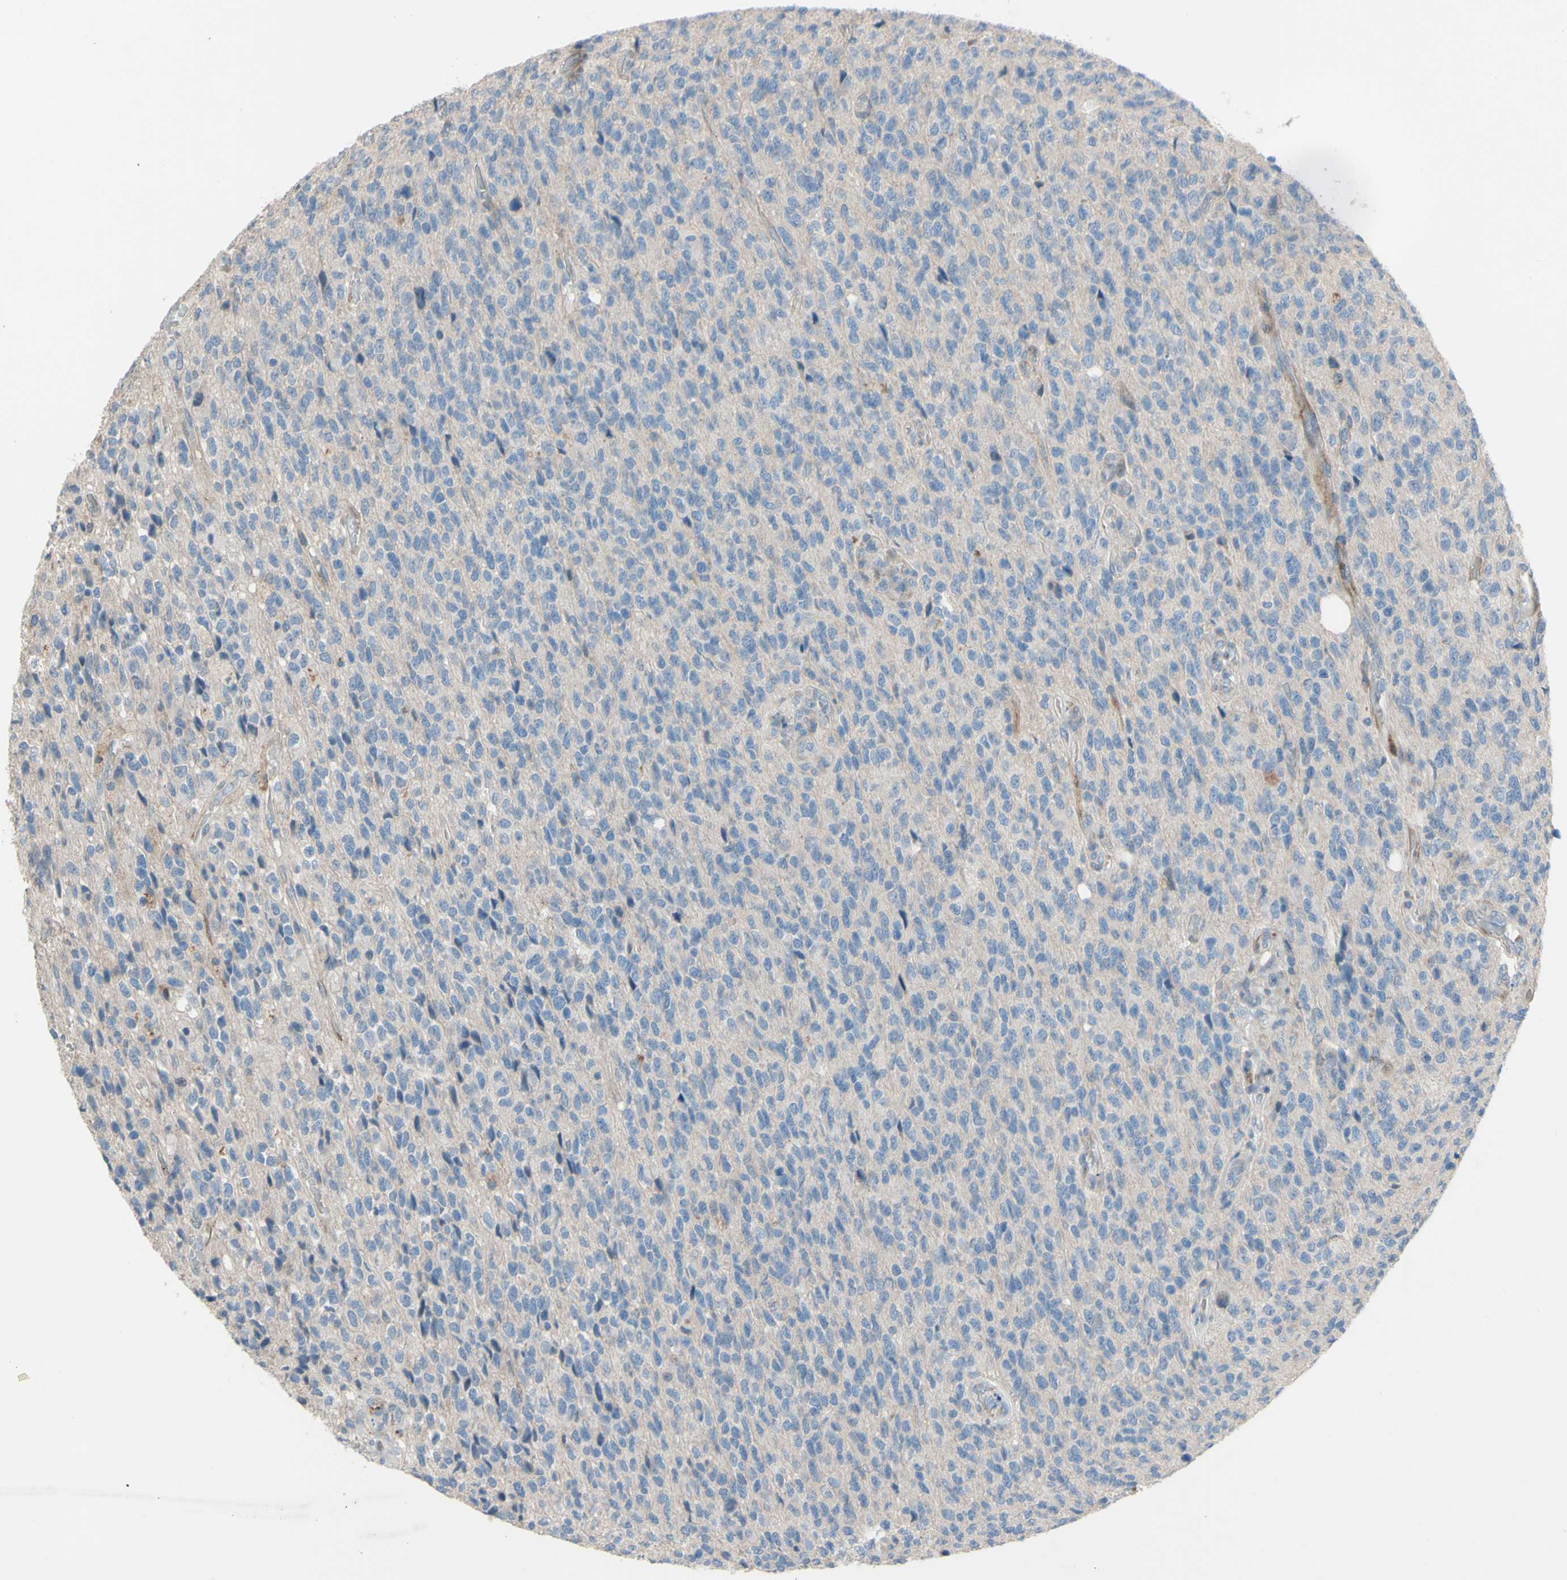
{"staining": {"intensity": "negative", "quantity": "none", "location": "none"}, "tissue": "glioma", "cell_type": "Tumor cells", "image_type": "cancer", "snomed": [{"axis": "morphology", "description": "Glioma, malignant, High grade"}, {"axis": "topography", "description": "pancreas cauda"}], "caption": "Photomicrograph shows no protein positivity in tumor cells of high-grade glioma (malignant) tissue.", "gene": "CDCP1", "patient": {"sex": "male", "age": 60}}